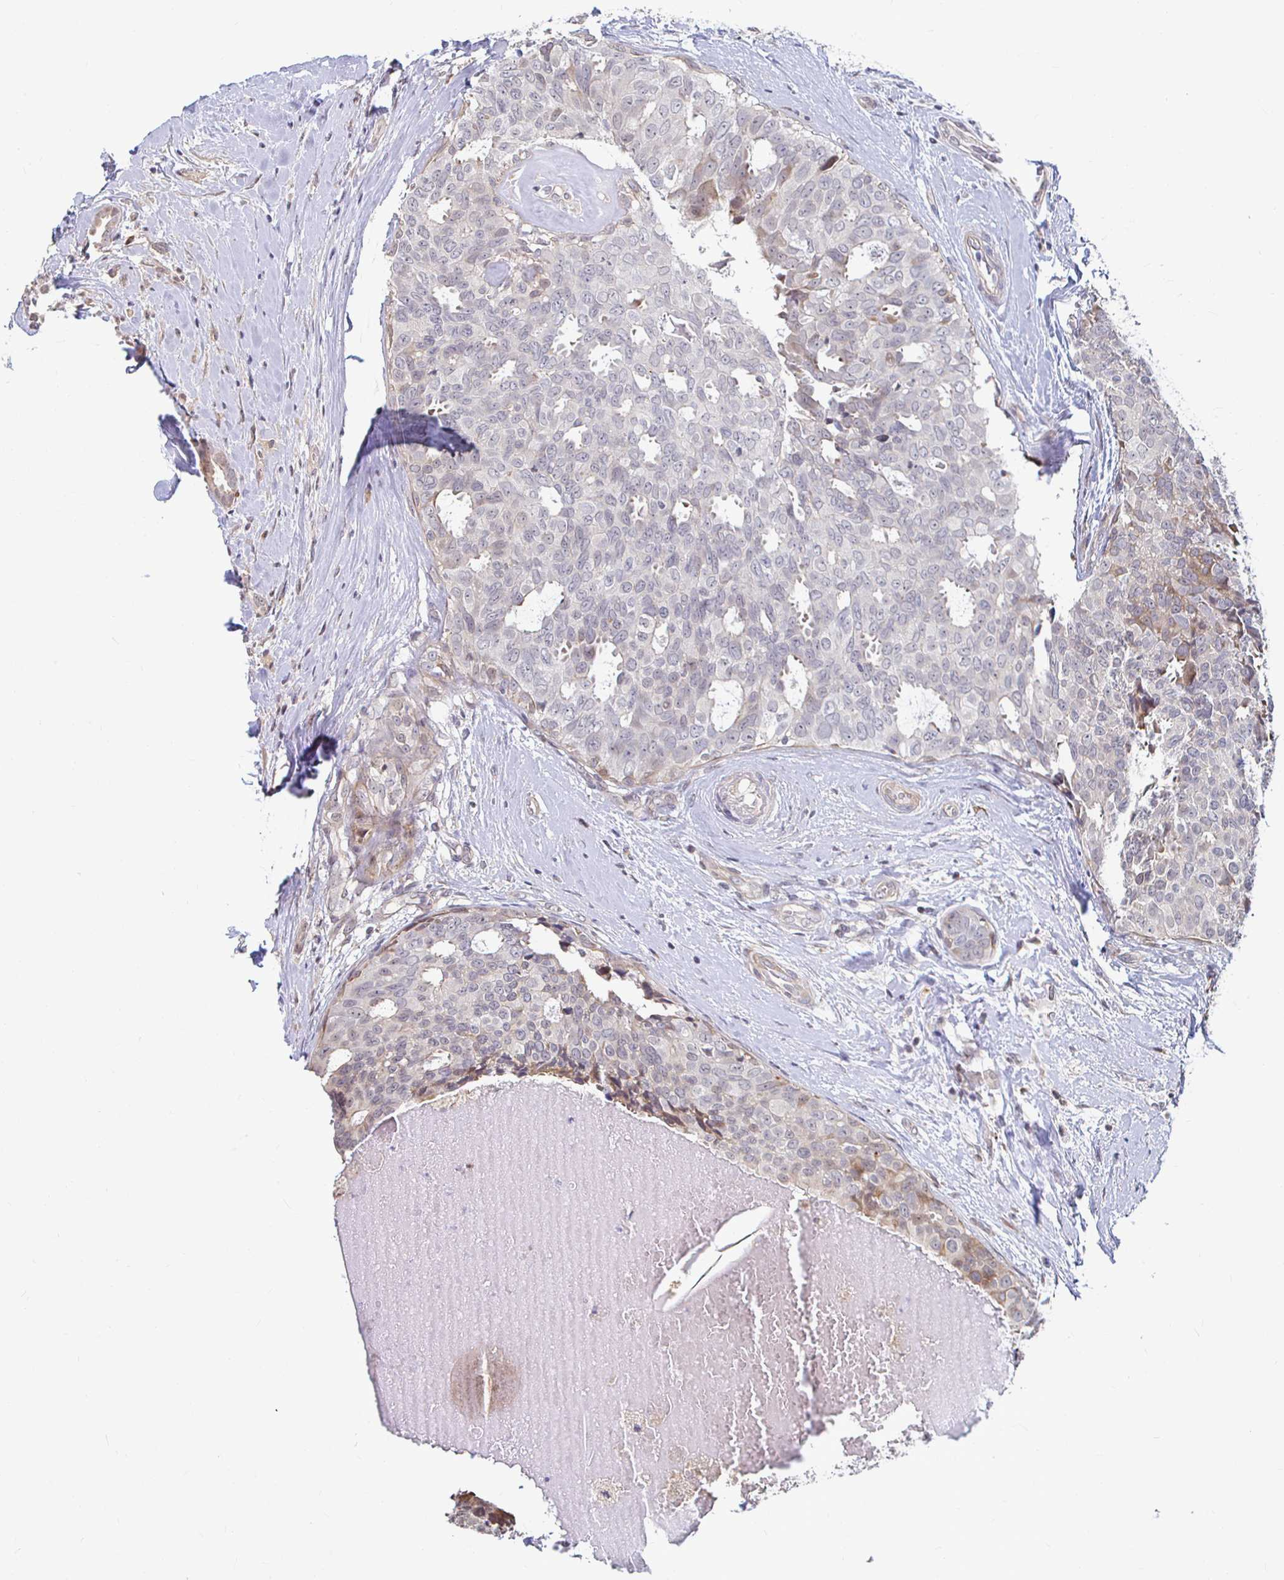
{"staining": {"intensity": "negative", "quantity": "none", "location": "none"}, "tissue": "breast cancer", "cell_type": "Tumor cells", "image_type": "cancer", "snomed": [{"axis": "morphology", "description": "Duct carcinoma"}, {"axis": "topography", "description": "Breast"}], "caption": "Histopathology image shows no protein staining in tumor cells of breast cancer (intraductal carcinoma) tissue. The staining is performed using DAB (3,3'-diaminobenzidine) brown chromogen with nuclei counter-stained in using hematoxylin.", "gene": "CAPN11", "patient": {"sex": "female", "age": 45}}